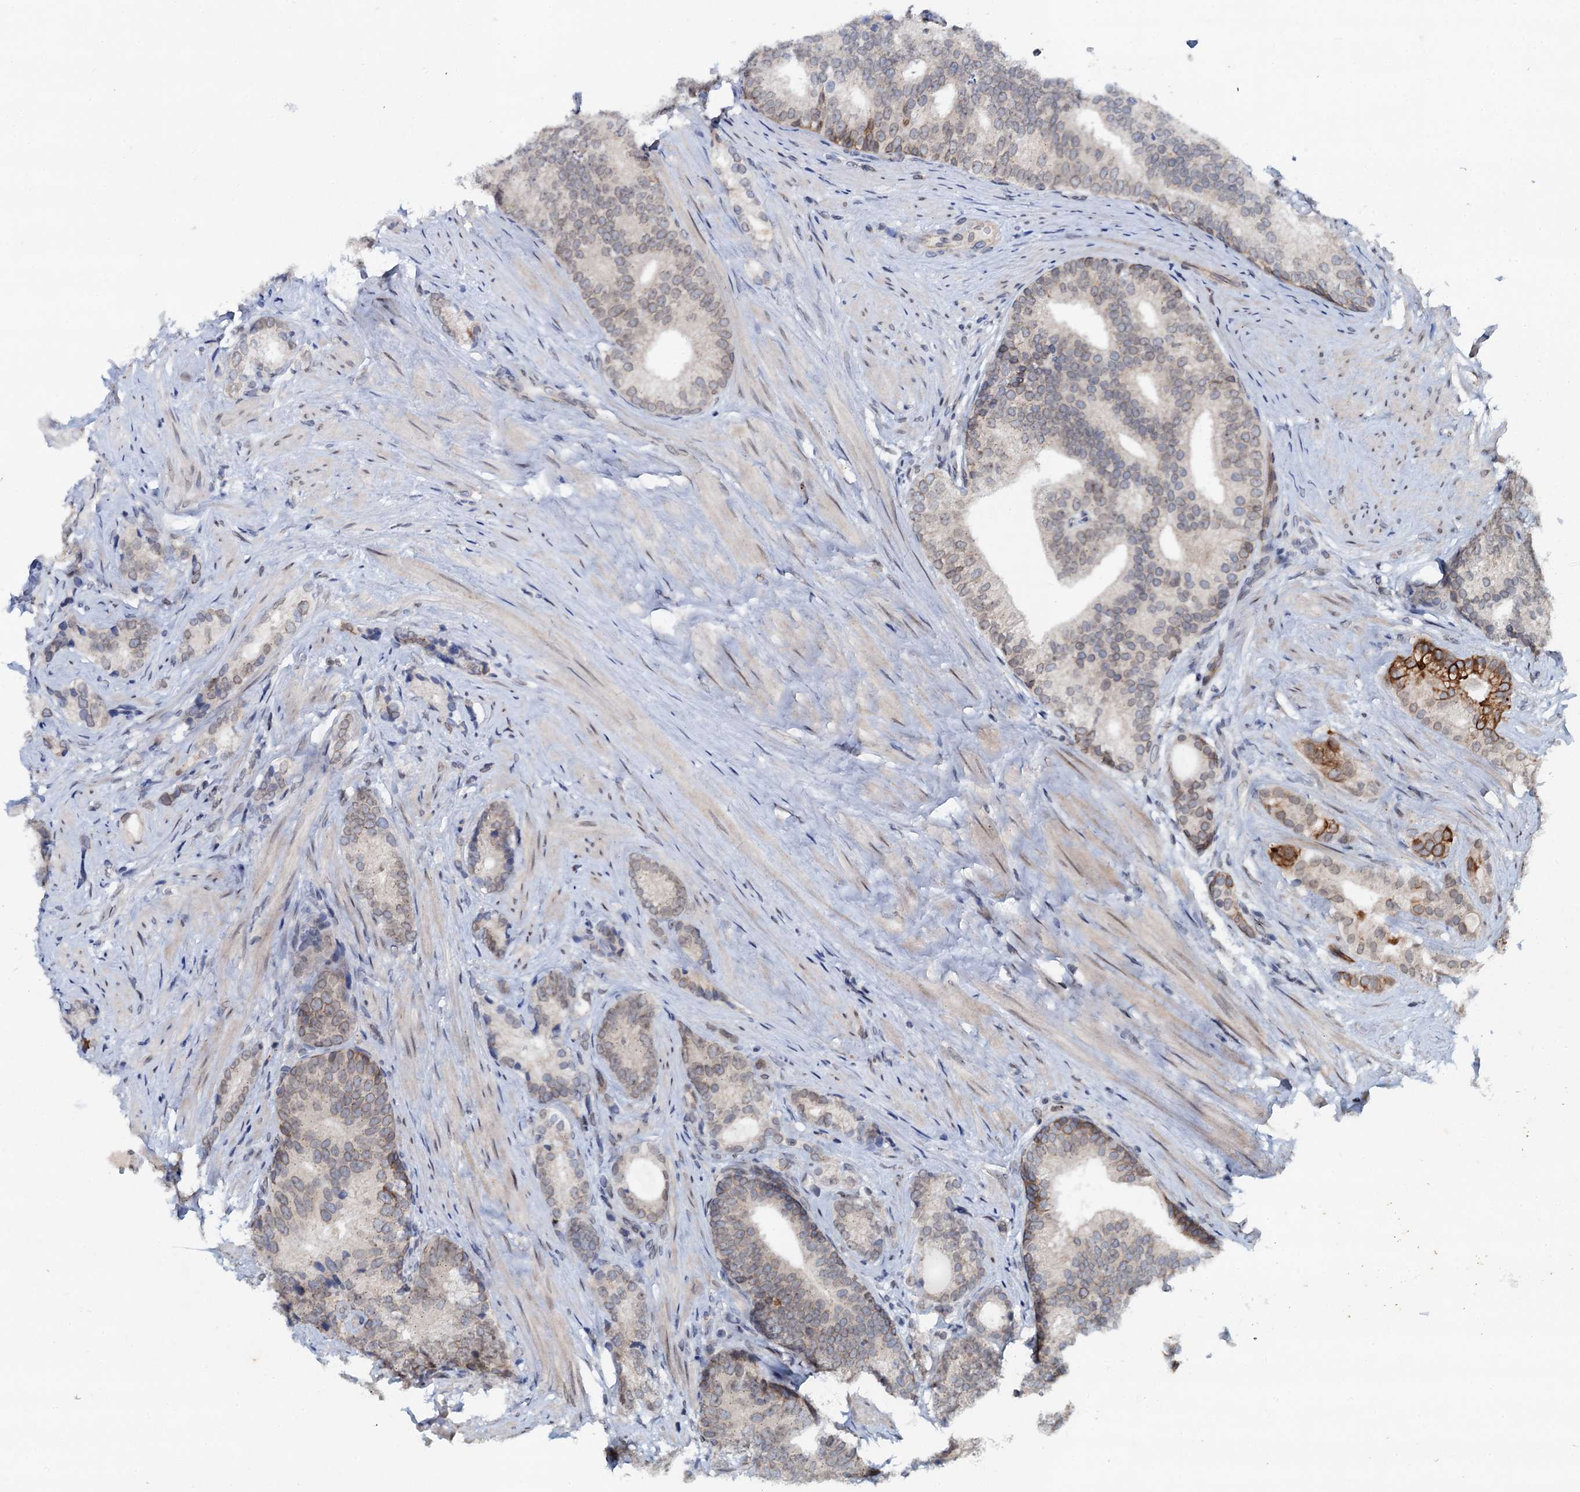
{"staining": {"intensity": "strong", "quantity": "<25%", "location": "cytoplasmic/membranous"}, "tissue": "prostate cancer", "cell_type": "Tumor cells", "image_type": "cancer", "snomed": [{"axis": "morphology", "description": "Adenocarcinoma, Low grade"}, {"axis": "topography", "description": "Prostate"}], "caption": "Protein analysis of prostate adenocarcinoma (low-grade) tissue exhibits strong cytoplasmic/membranous positivity in about <25% of tumor cells. Using DAB (3,3'-diaminobenzidine) (brown) and hematoxylin (blue) stains, captured at high magnification using brightfield microscopy.", "gene": "SNTA1", "patient": {"sex": "male", "age": 71}}